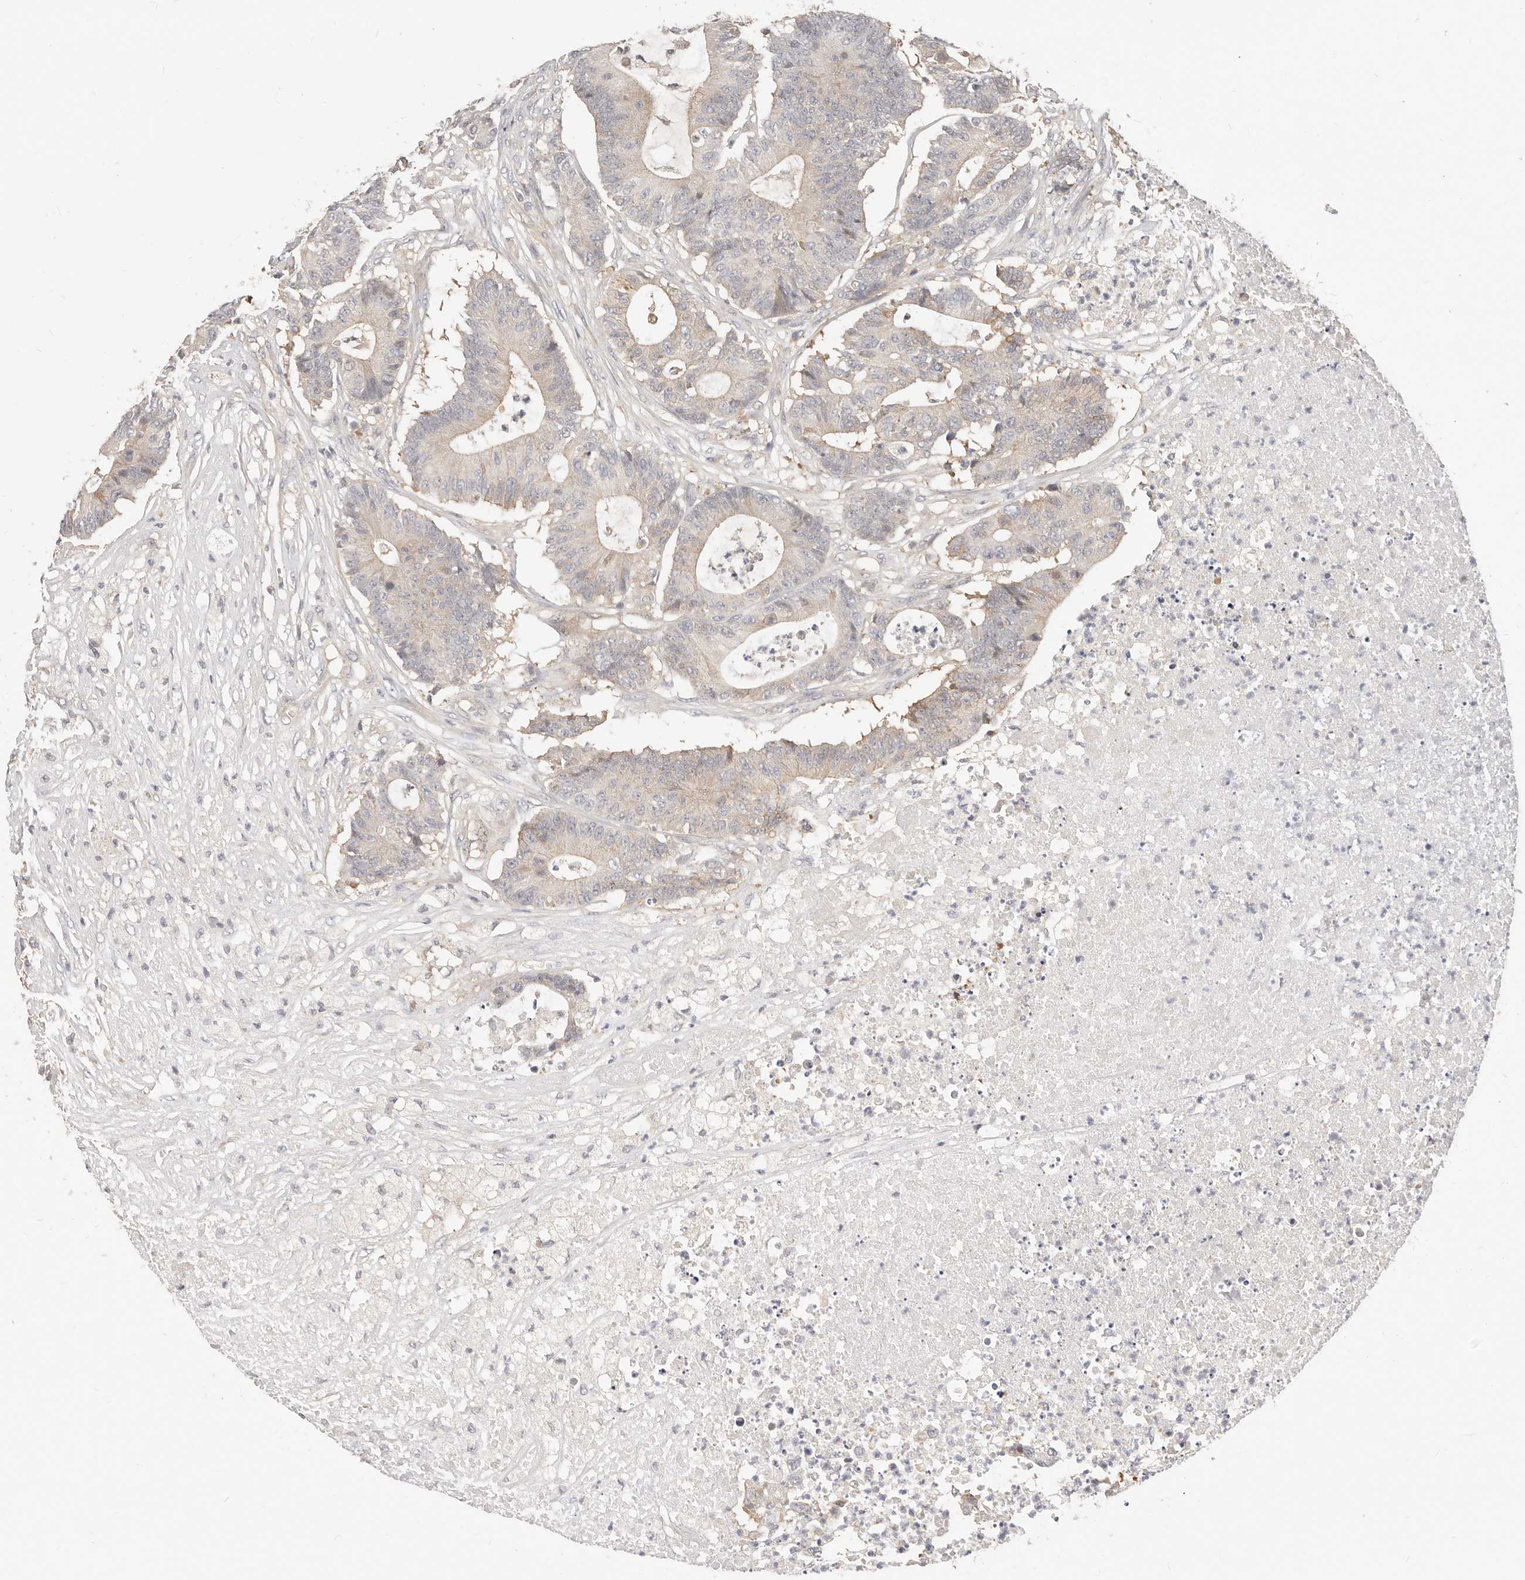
{"staining": {"intensity": "moderate", "quantity": "<25%", "location": "cytoplasmic/membranous"}, "tissue": "colorectal cancer", "cell_type": "Tumor cells", "image_type": "cancer", "snomed": [{"axis": "morphology", "description": "Adenocarcinoma, NOS"}, {"axis": "topography", "description": "Colon"}], "caption": "This photomicrograph displays immunohistochemistry (IHC) staining of human adenocarcinoma (colorectal), with low moderate cytoplasmic/membranous staining in about <25% of tumor cells.", "gene": "DTNBP1", "patient": {"sex": "female", "age": 84}}